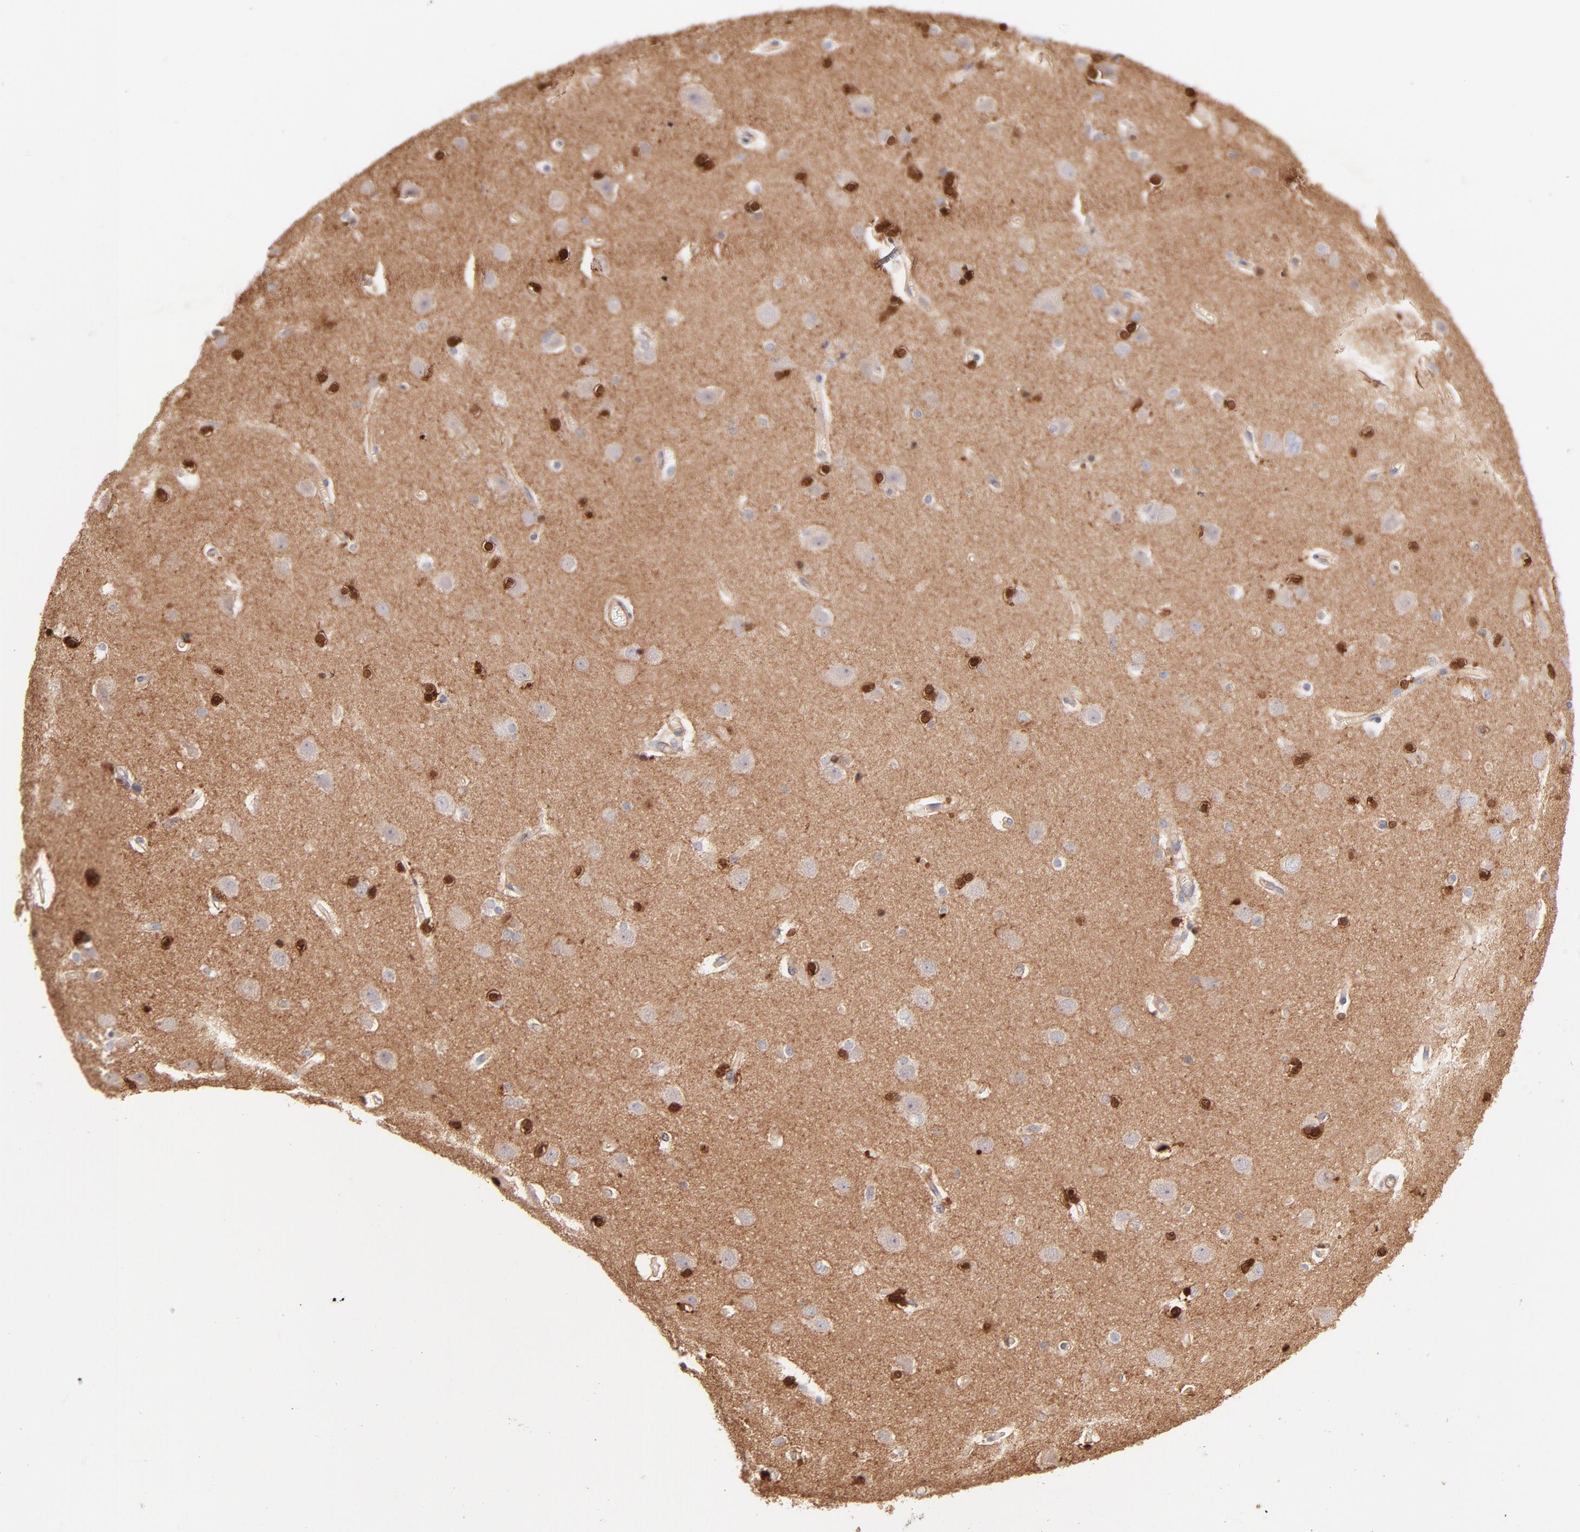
{"staining": {"intensity": "weak", "quantity": "25%-75%", "location": "cytoplasmic/membranous"}, "tissue": "cerebral cortex", "cell_type": "Endothelial cells", "image_type": "normal", "snomed": [{"axis": "morphology", "description": "Normal tissue, NOS"}, {"axis": "topography", "description": "Cerebral cortex"}], "caption": "Cerebral cortex stained with DAB IHC exhibits low levels of weak cytoplasmic/membranous staining in approximately 25%-75% of endothelial cells. The staining was performed using DAB to visualize the protein expression in brown, while the nuclei were stained in blue with hematoxylin (Magnification: 20x).", "gene": "LDLRAP1", "patient": {"sex": "female", "age": 54}}